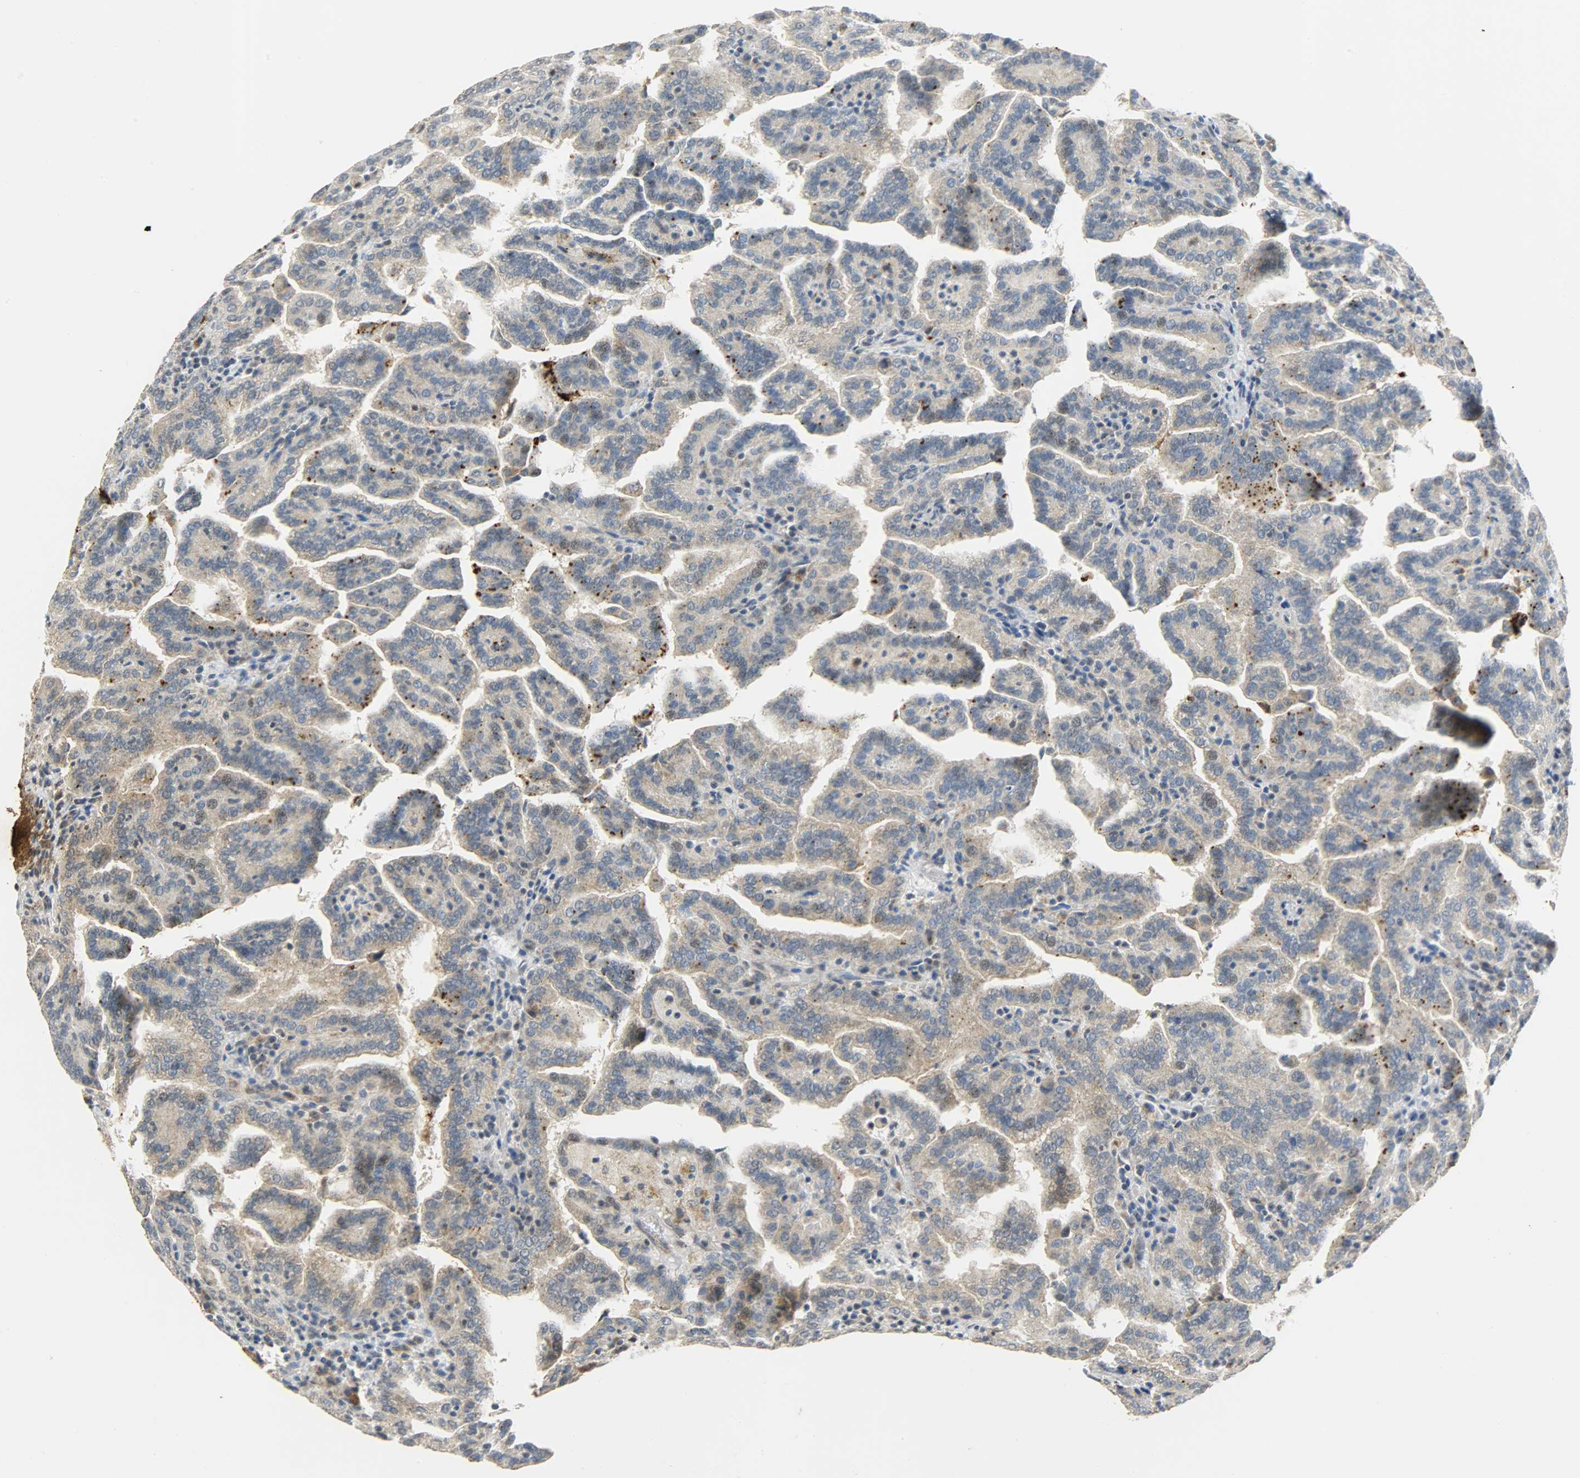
{"staining": {"intensity": "weak", "quantity": ">75%", "location": "cytoplasmic/membranous"}, "tissue": "renal cancer", "cell_type": "Tumor cells", "image_type": "cancer", "snomed": [{"axis": "morphology", "description": "Adenocarcinoma, NOS"}, {"axis": "topography", "description": "Kidney"}], "caption": "Immunohistochemistry (IHC) (DAB (3,3'-diaminobenzidine)) staining of adenocarcinoma (renal) reveals weak cytoplasmic/membranous protein expression in about >75% of tumor cells.", "gene": "GIT2", "patient": {"sex": "male", "age": 61}}